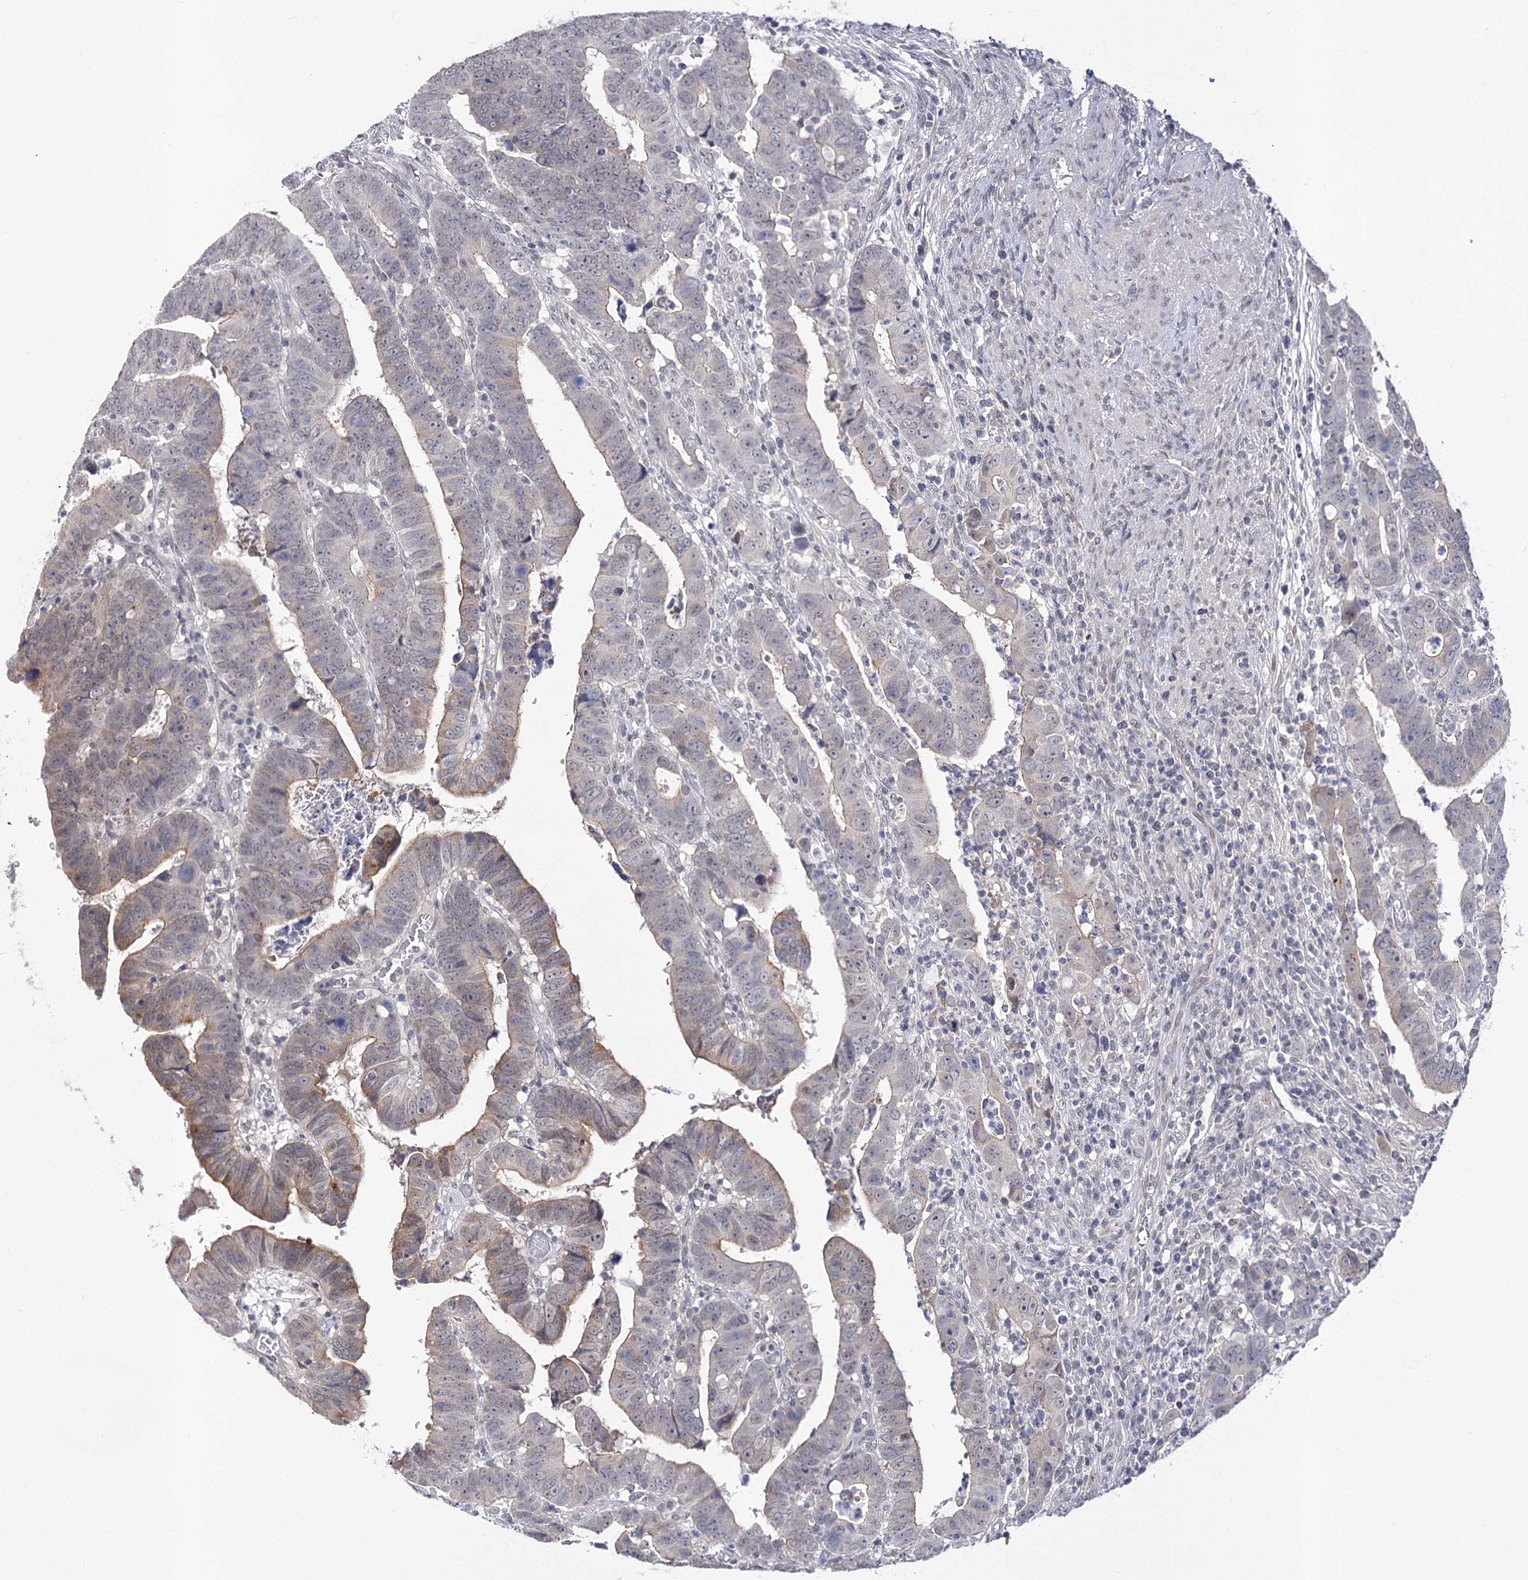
{"staining": {"intensity": "moderate", "quantity": "<25%", "location": "cytoplasmic/membranous"}, "tissue": "colorectal cancer", "cell_type": "Tumor cells", "image_type": "cancer", "snomed": [{"axis": "morphology", "description": "Normal tissue, NOS"}, {"axis": "morphology", "description": "Adenocarcinoma, NOS"}, {"axis": "topography", "description": "Rectum"}], "caption": "Protein expression analysis of human colorectal adenocarcinoma reveals moderate cytoplasmic/membranous positivity in about <25% of tumor cells. (IHC, brightfield microscopy, high magnification).", "gene": "ATP10B", "patient": {"sex": "female", "age": 65}}